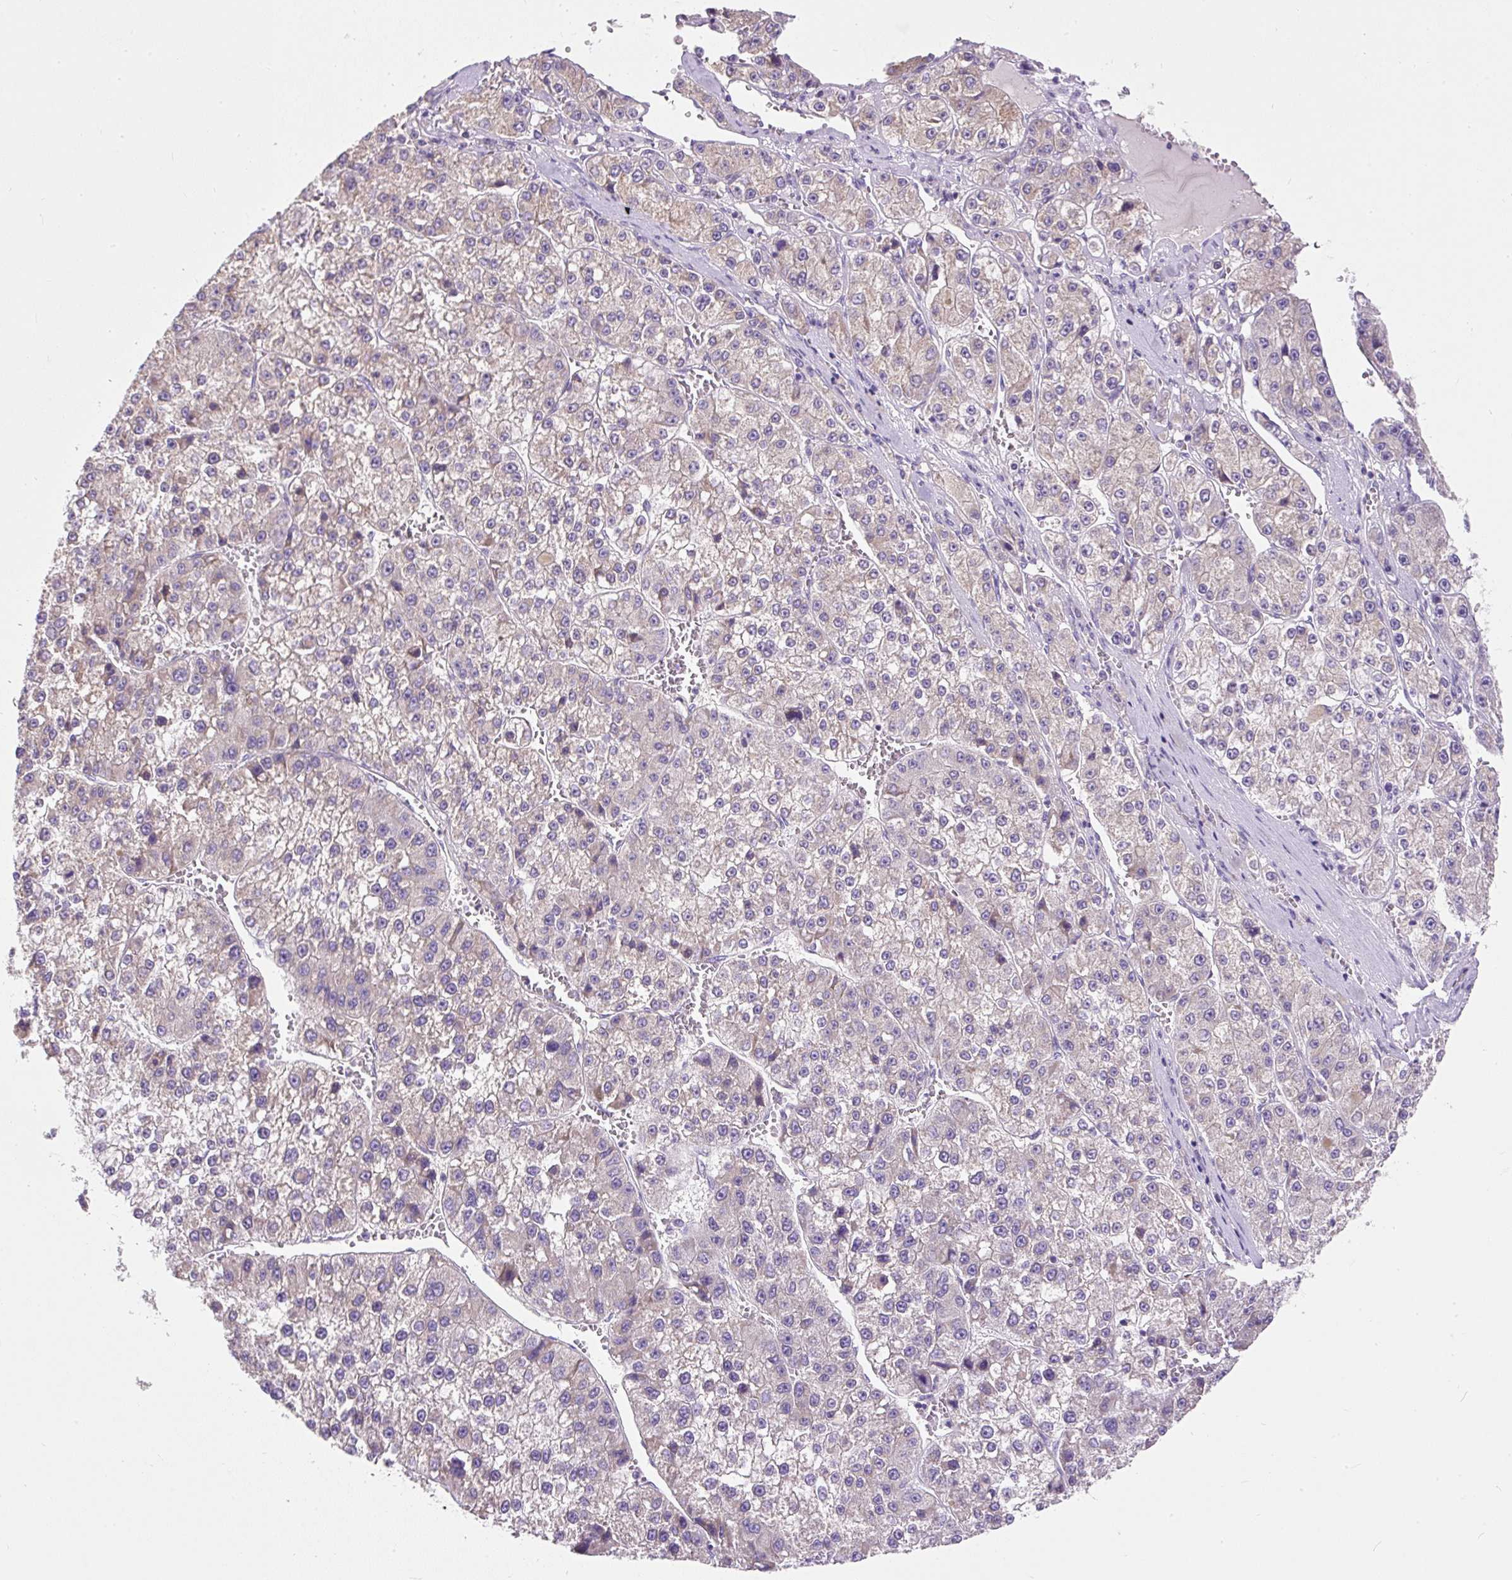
{"staining": {"intensity": "weak", "quantity": "<25%", "location": "cytoplasmic/membranous"}, "tissue": "liver cancer", "cell_type": "Tumor cells", "image_type": "cancer", "snomed": [{"axis": "morphology", "description": "Carcinoma, Hepatocellular, NOS"}, {"axis": "topography", "description": "Liver"}], "caption": "The photomicrograph demonstrates no significant positivity in tumor cells of hepatocellular carcinoma (liver). (IHC, brightfield microscopy, high magnification).", "gene": "SUSD5", "patient": {"sex": "female", "age": 73}}